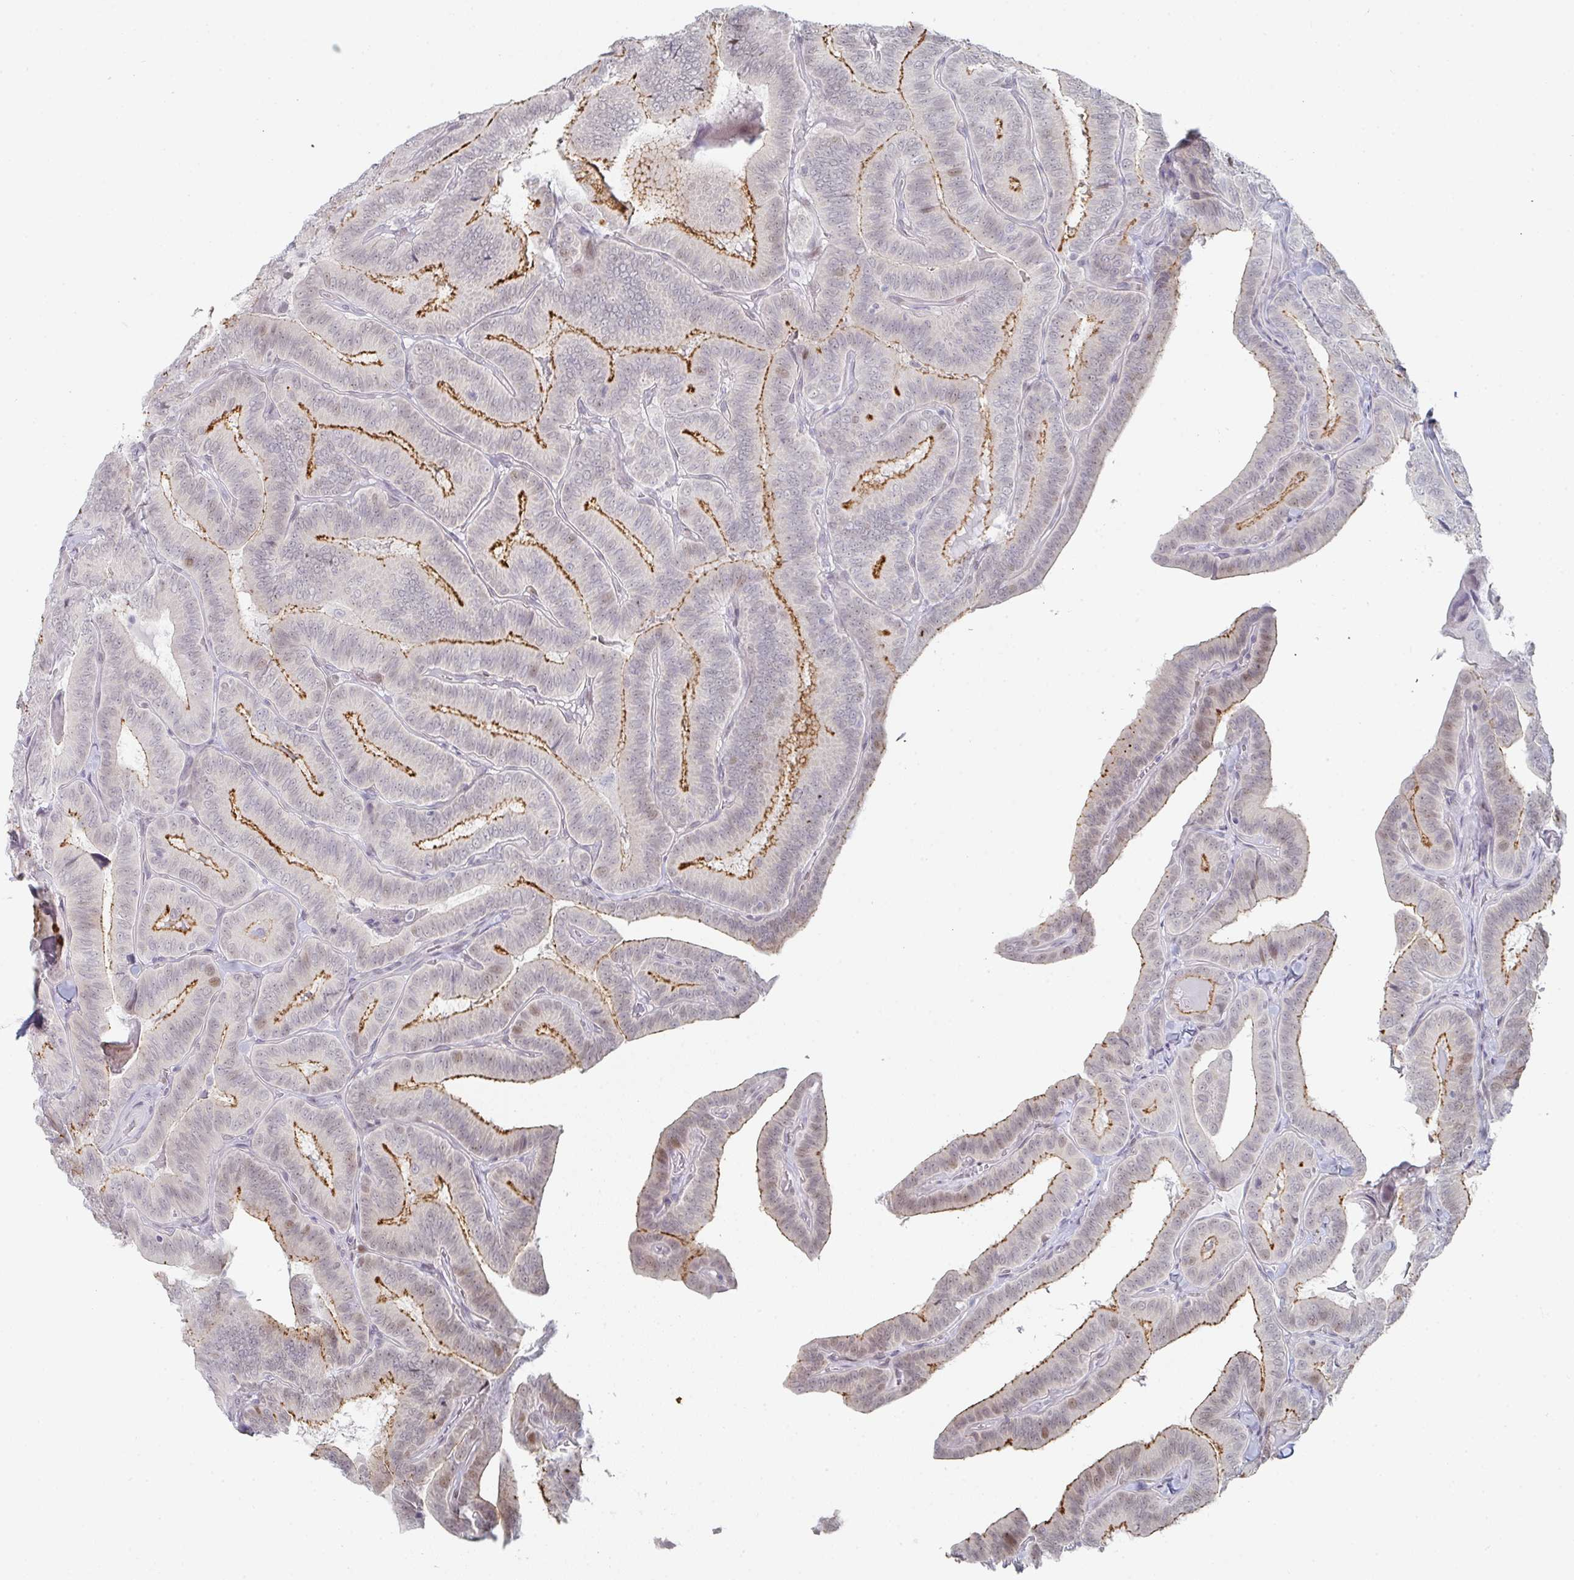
{"staining": {"intensity": "moderate", "quantity": "25%-75%", "location": "cytoplasmic/membranous,nuclear"}, "tissue": "thyroid cancer", "cell_type": "Tumor cells", "image_type": "cancer", "snomed": [{"axis": "morphology", "description": "Papillary adenocarcinoma, NOS"}, {"axis": "topography", "description": "Thyroid gland"}], "caption": "DAB immunohistochemical staining of papillary adenocarcinoma (thyroid) shows moderate cytoplasmic/membranous and nuclear protein positivity in about 25%-75% of tumor cells.", "gene": "POU2AF2", "patient": {"sex": "male", "age": 61}}